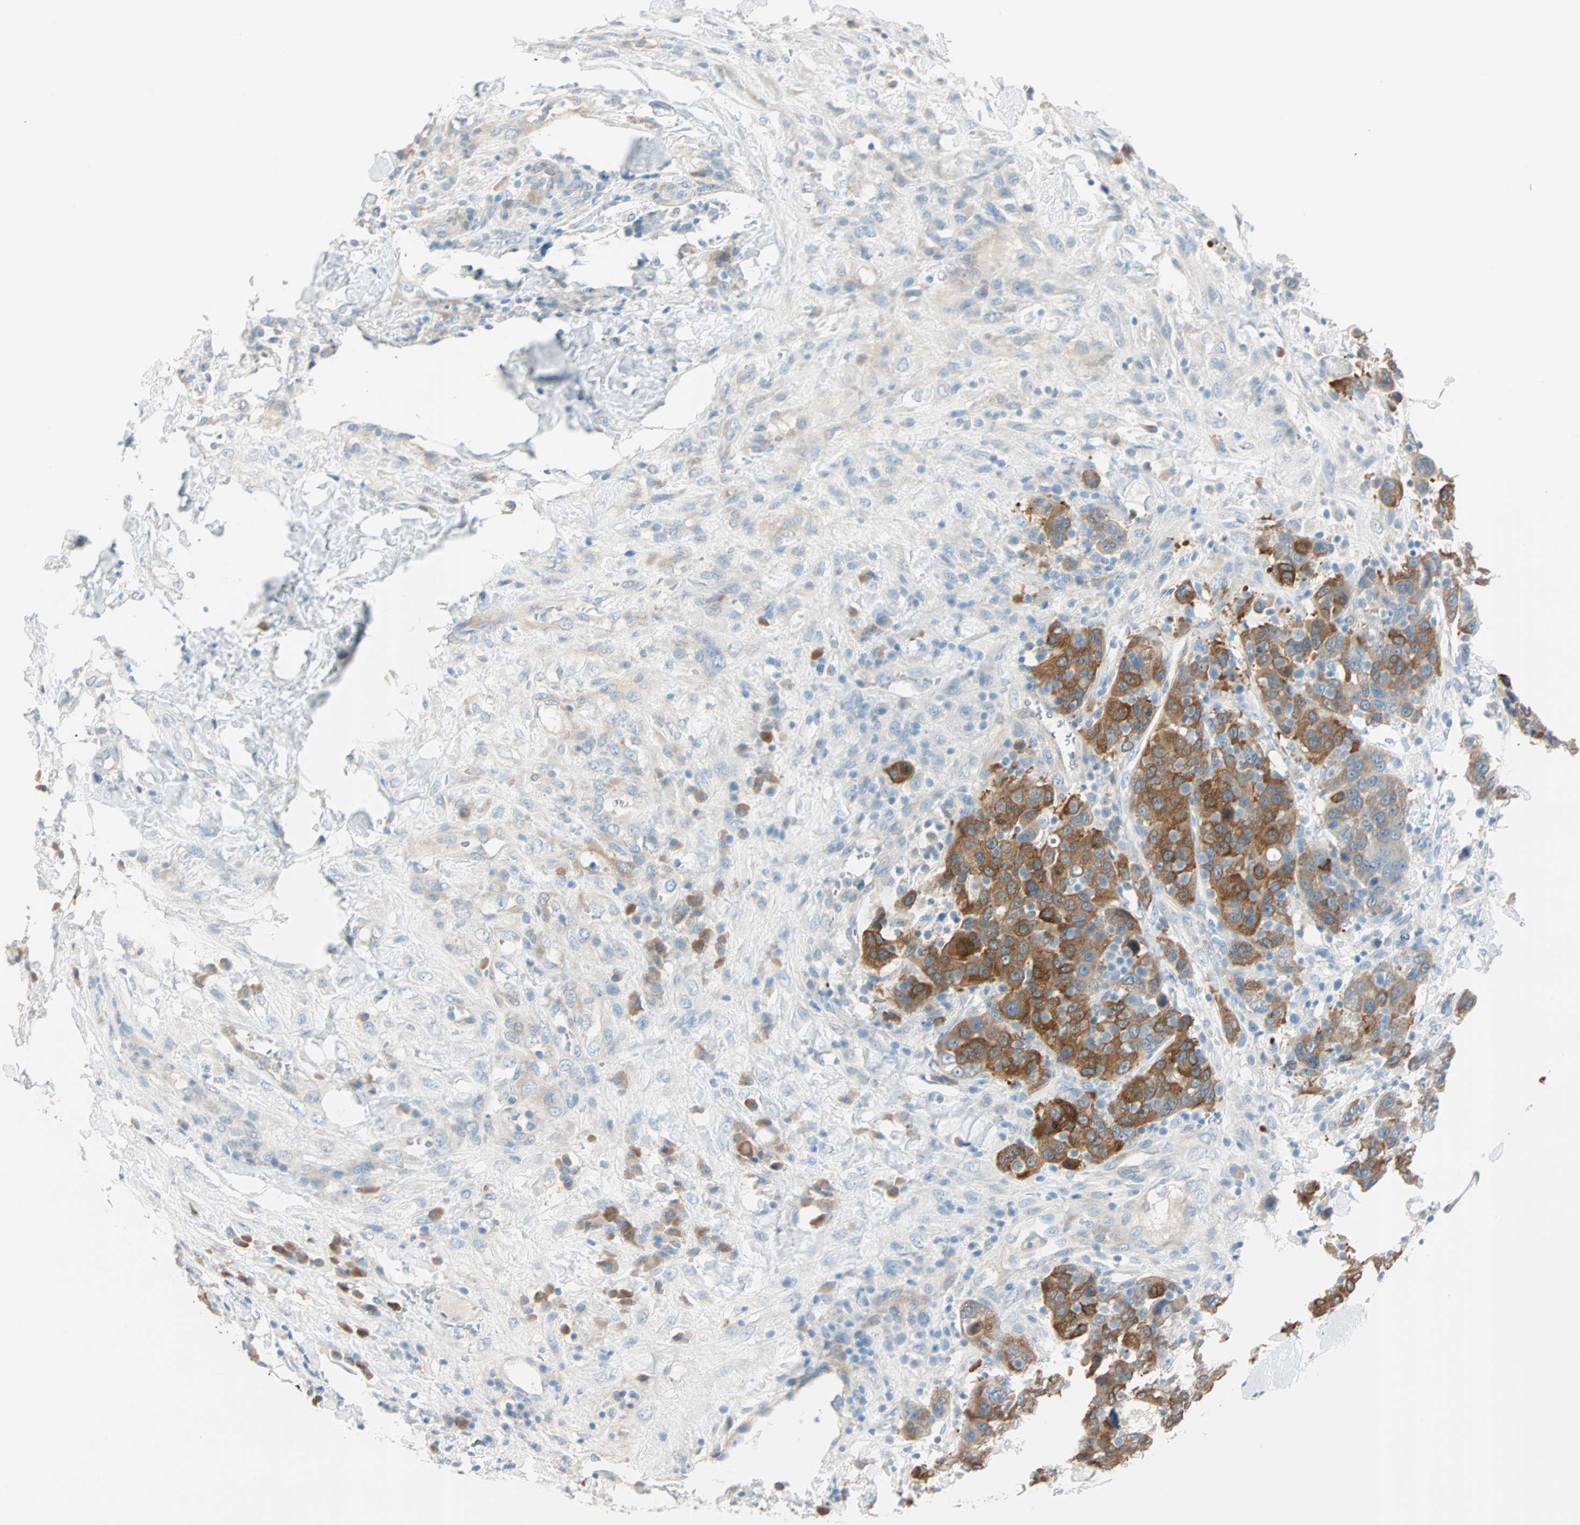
{"staining": {"intensity": "strong", "quantity": ">75%", "location": "cytoplasmic/membranous"}, "tissue": "breast cancer", "cell_type": "Tumor cells", "image_type": "cancer", "snomed": [{"axis": "morphology", "description": "Duct carcinoma"}, {"axis": "topography", "description": "Breast"}], "caption": "Immunohistochemical staining of breast cancer shows high levels of strong cytoplasmic/membranous protein staining in about >75% of tumor cells.", "gene": "ATF6", "patient": {"sex": "female", "age": 37}}